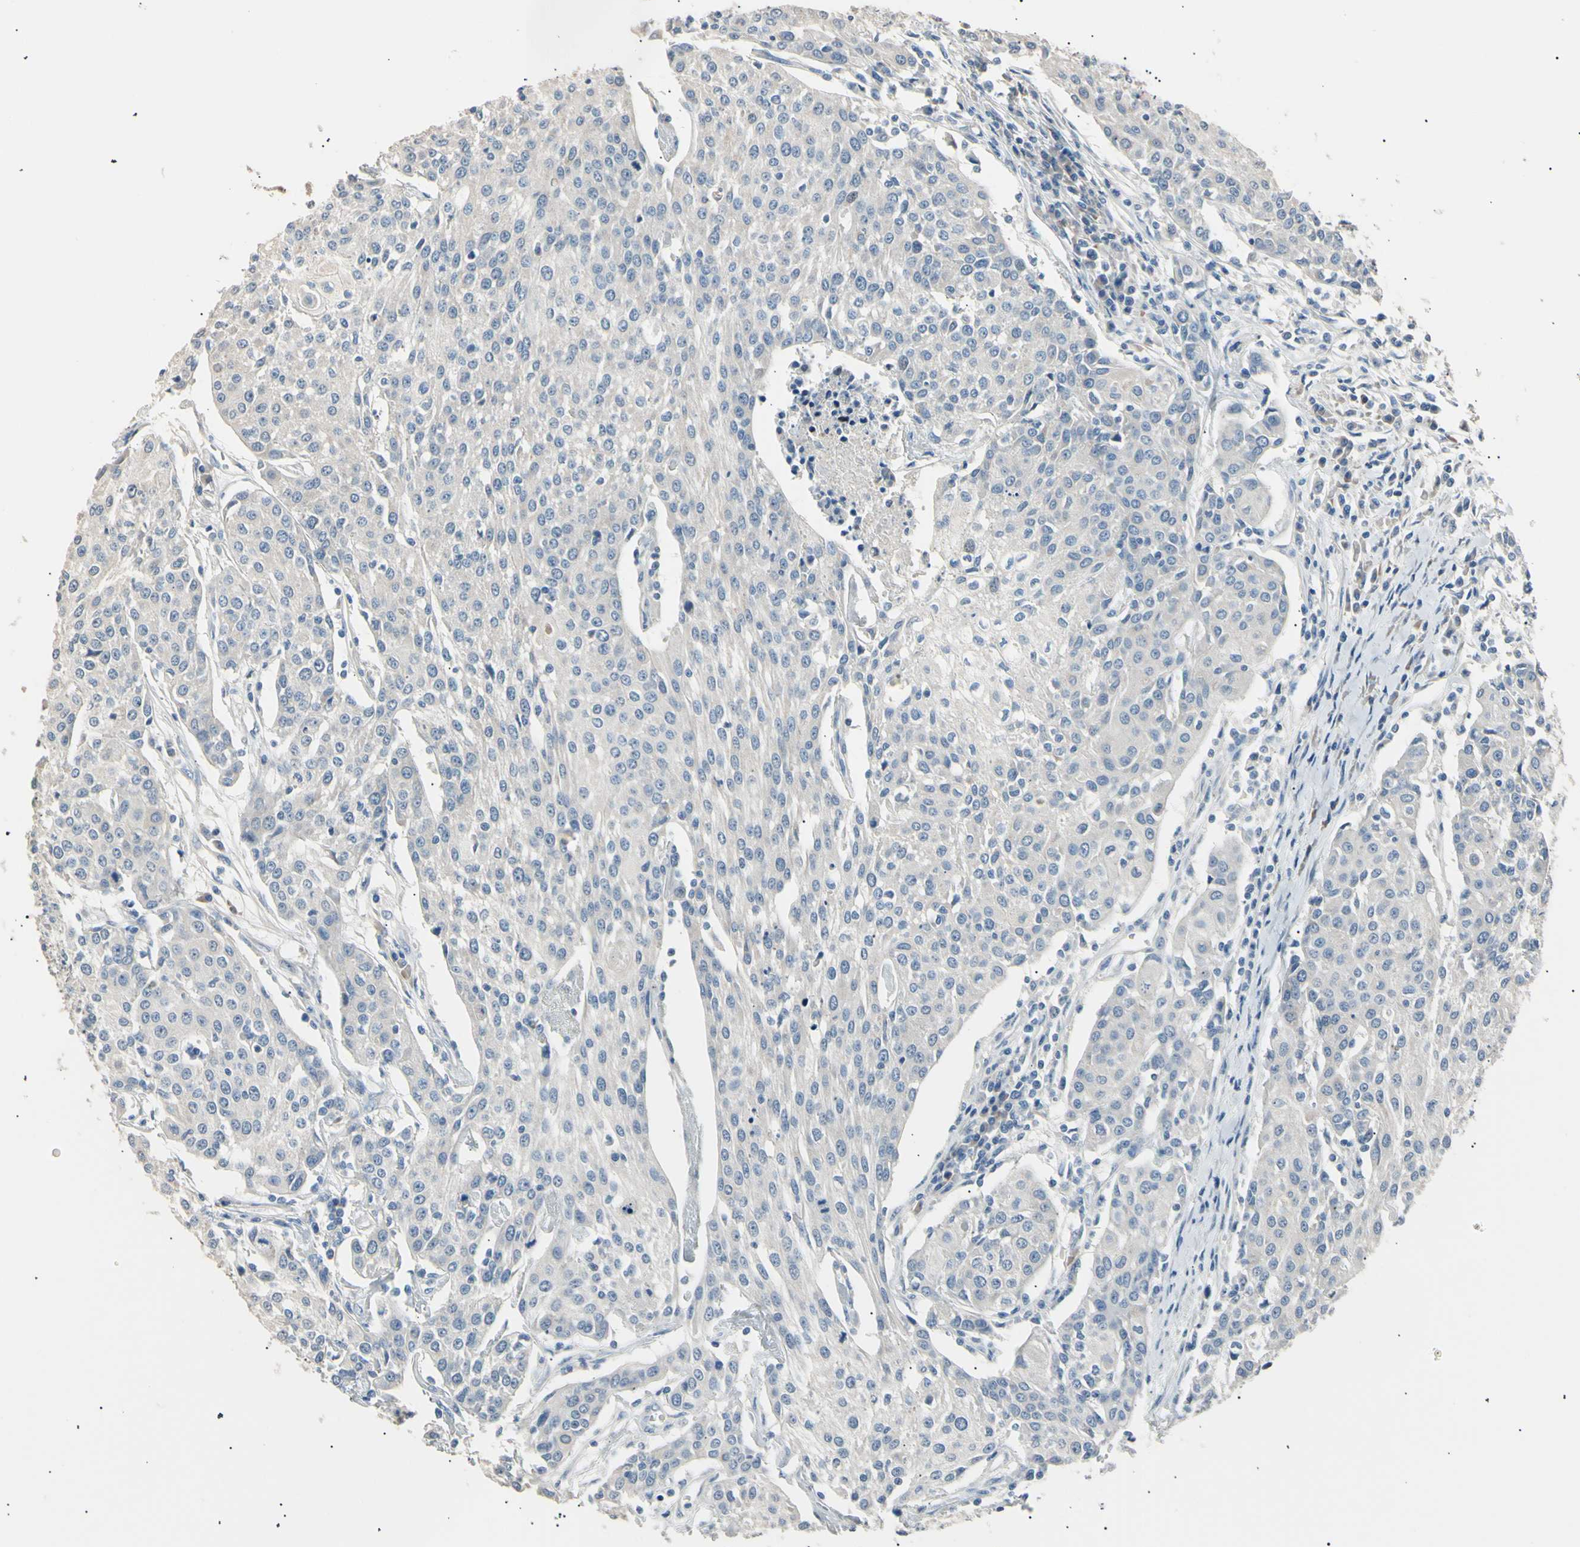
{"staining": {"intensity": "negative", "quantity": "none", "location": "none"}, "tissue": "urothelial cancer", "cell_type": "Tumor cells", "image_type": "cancer", "snomed": [{"axis": "morphology", "description": "Urothelial carcinoma, High grade"}, {"axis": "topography", "description": "Urinary bladder"}], "caption": "Immunohistochemistry of urothelial cancer reveals no expression in tumor cells.", "gene": "LDLR", "patient": {"sex": "female", "age": 85}}